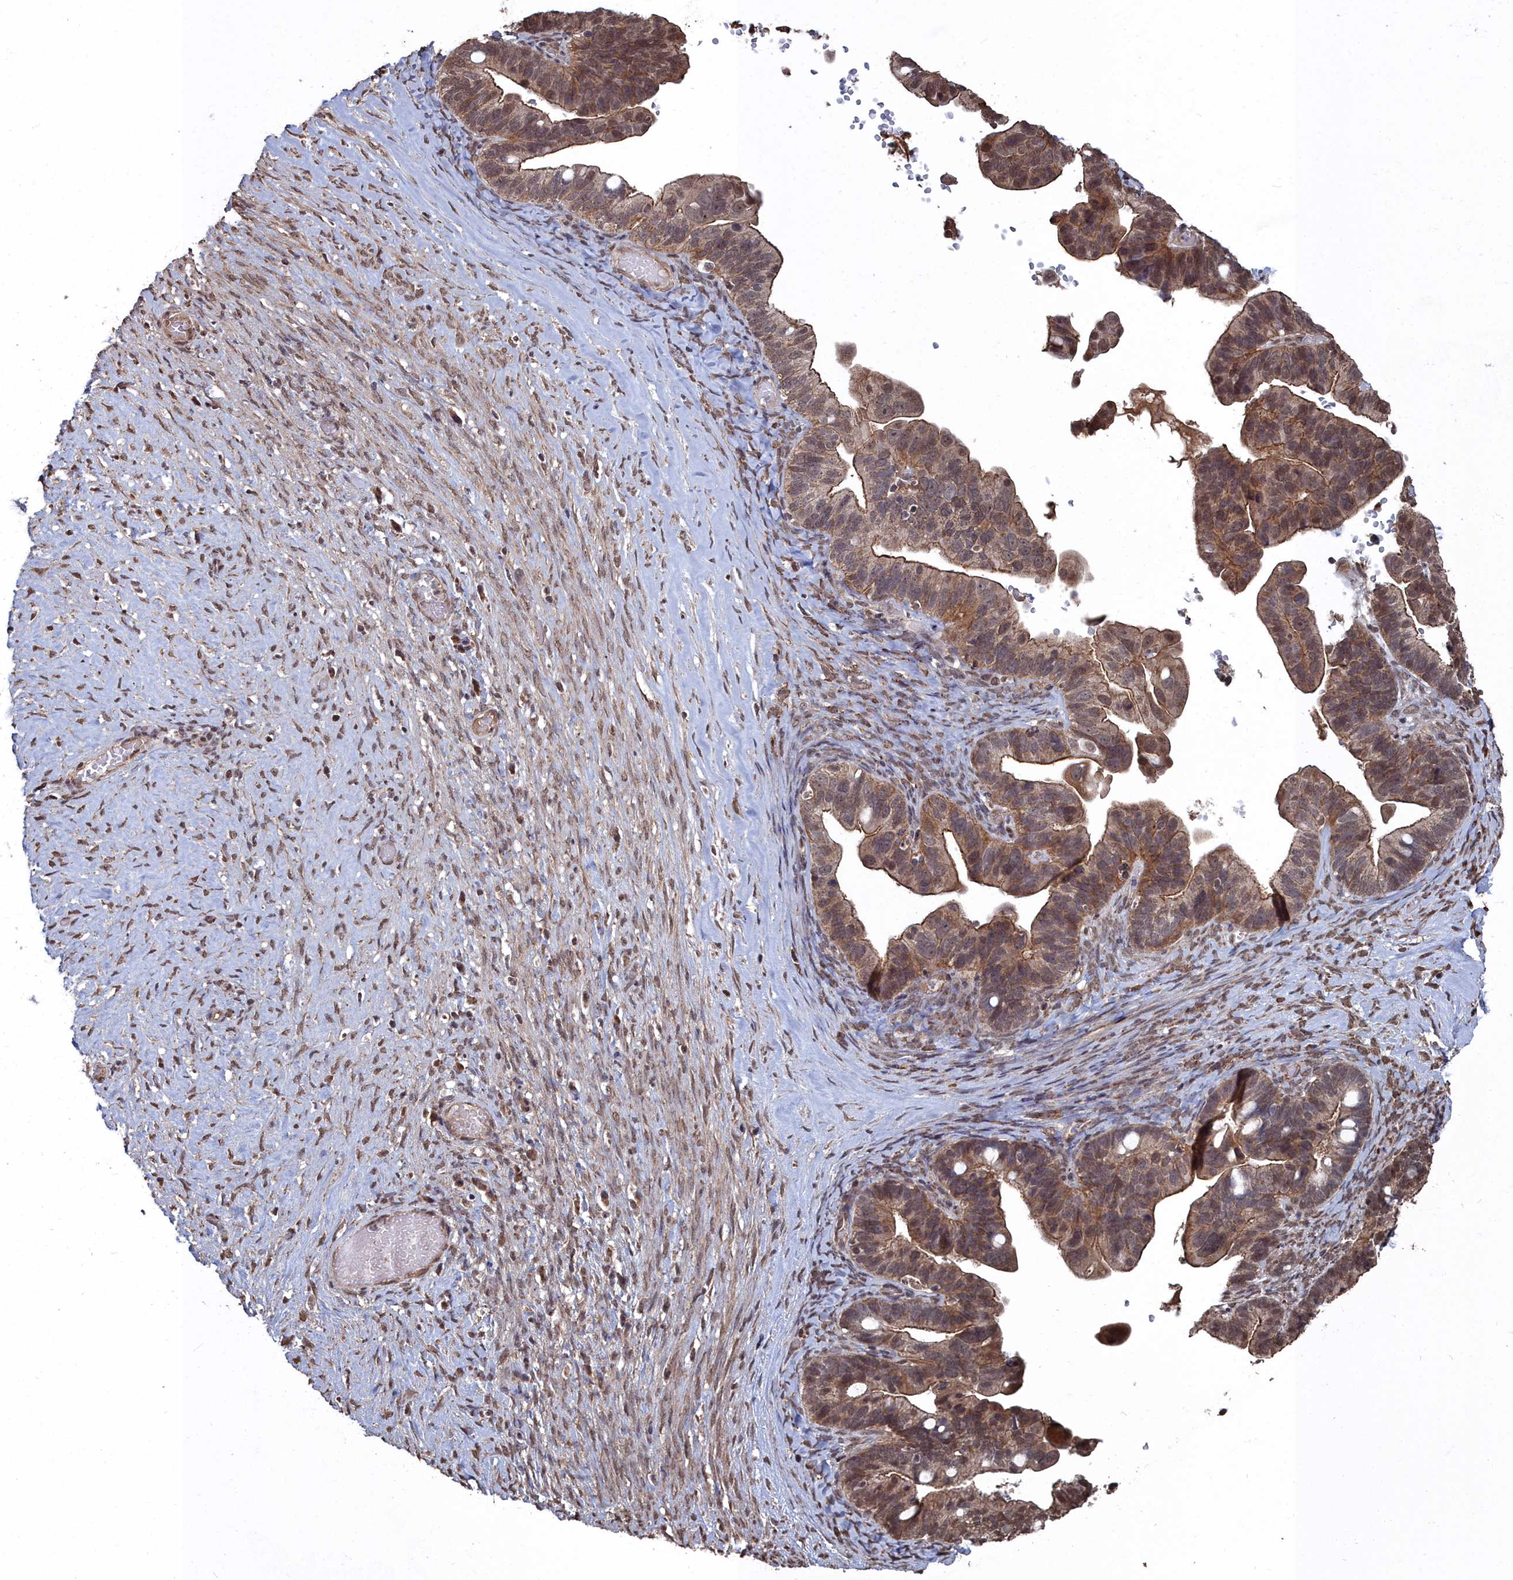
{"staining": {"intensity": "moderate", "quantity": ">75%", "location": "cytoplasmic/membranous,nuclear"}, "tissue": "ovarian cancer", "cell_type": "Tumor cells", "image_type": "cancer", "snomed": [{"axis": "morphology", "description": "Cystadenocarcinoma, serous, NOS"}, {"axis": "topography", "description": "Ovary"}], "caption": "Protein analysis of ovarian cancer (serous cystadenocarcinoma) tissue exhibits moderate cytoplasmic/membranous and nuclear staining in approximately >75% of tumor cells.", "gene": "CCNP", "patient": {"sex": "female", "age": 56}}